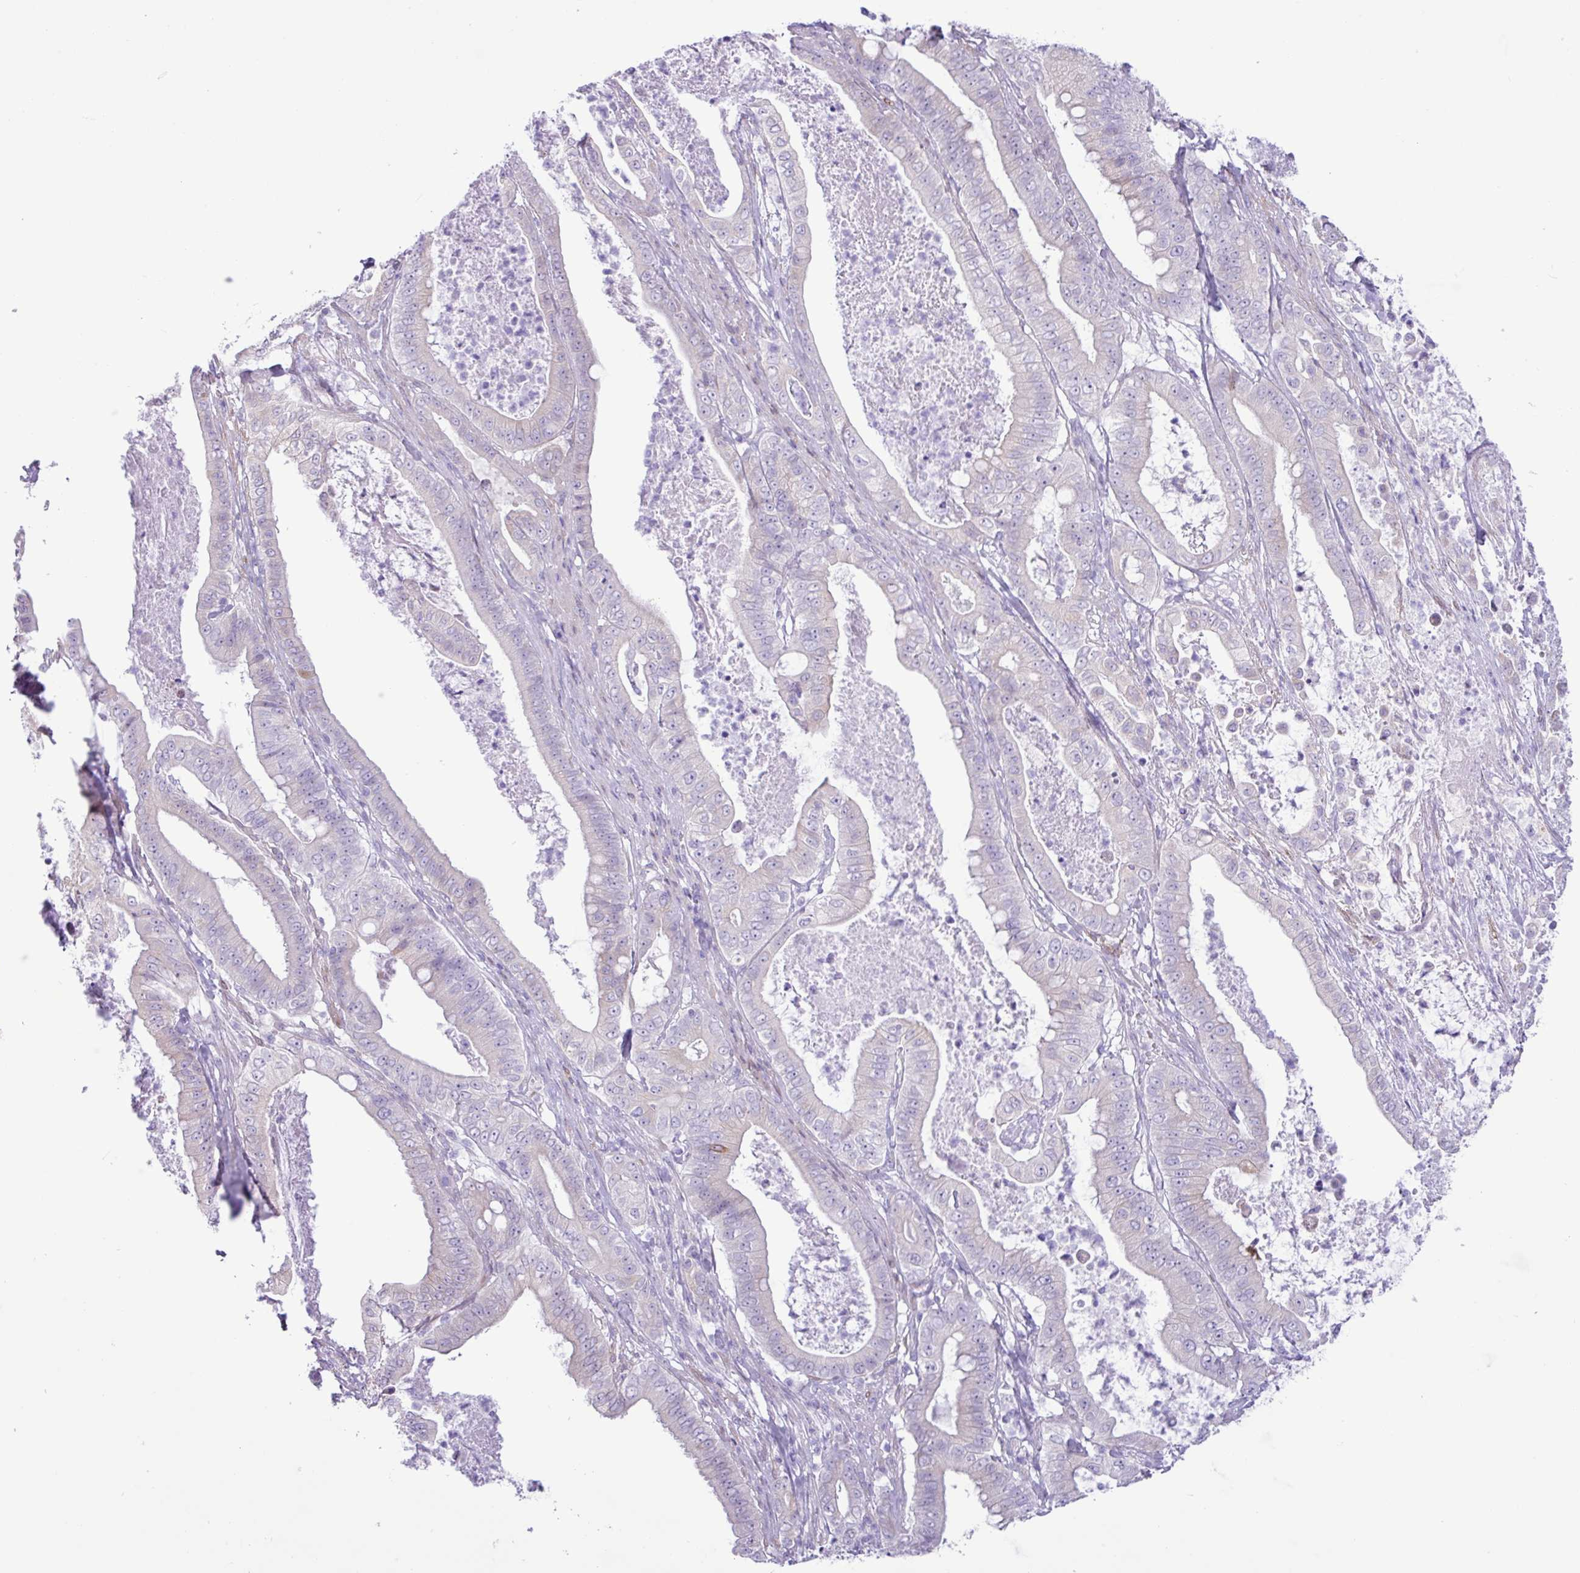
{"staining": {"intensity": "negative", "quantity": "none", "location": "none"}, "tissue": "pancreatic cancer", "cell_type": "Tumor cells", "image_type": "cancer", "snomed": [{"axis": "morphology", "description": "Adenocarcinoma, NOS"}, {"axis": "topography", "description": "Pancreas"}], "caption": "Tumor cells are negative for protein expression in human adenocarcinoma (pancreatic).", "gene": "SLC38A1", "patient": {"sex": "male", "age": 71}}